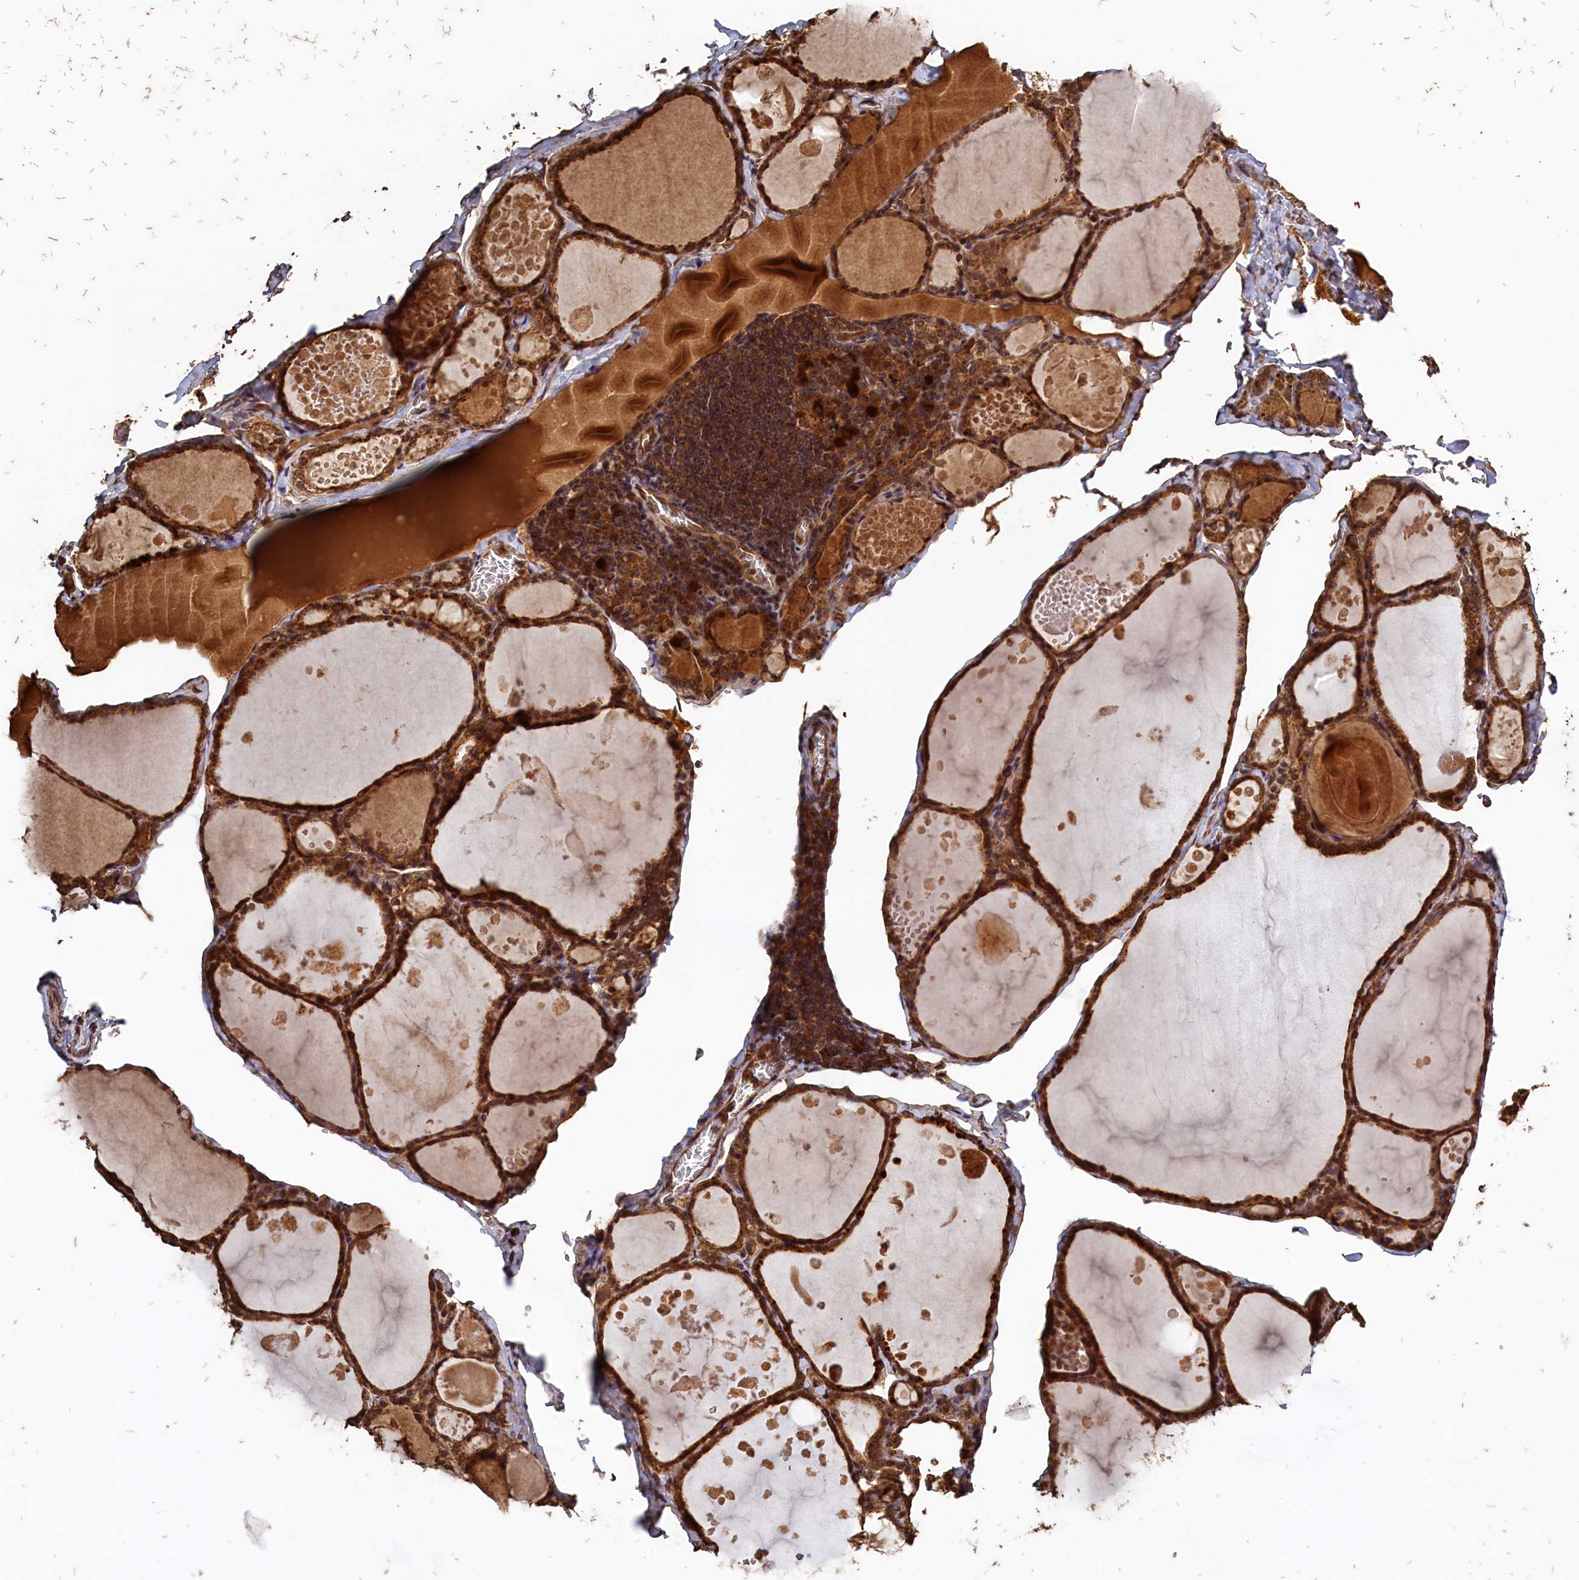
{"staining": {"intensity": "strong", "quantity": ">75%", "location": "cytoplasmic/membranous"}, "tissue": "thyroid gland", "cell_type": "Glandular cells", "image_type": "normal", "snomed": [{"axis": "morphology", "description": "Normal tissue, NOS"}, {"axis": "topography", "description": "Thyroid gland"}], "caption": "Protein analysis of unremarkable thyroid gland displays strong cytoplasmic/membranous expression in about >75% of glandular cells.", "gene": "SNX33", "patient": {"sex": "male", "age": 56}}